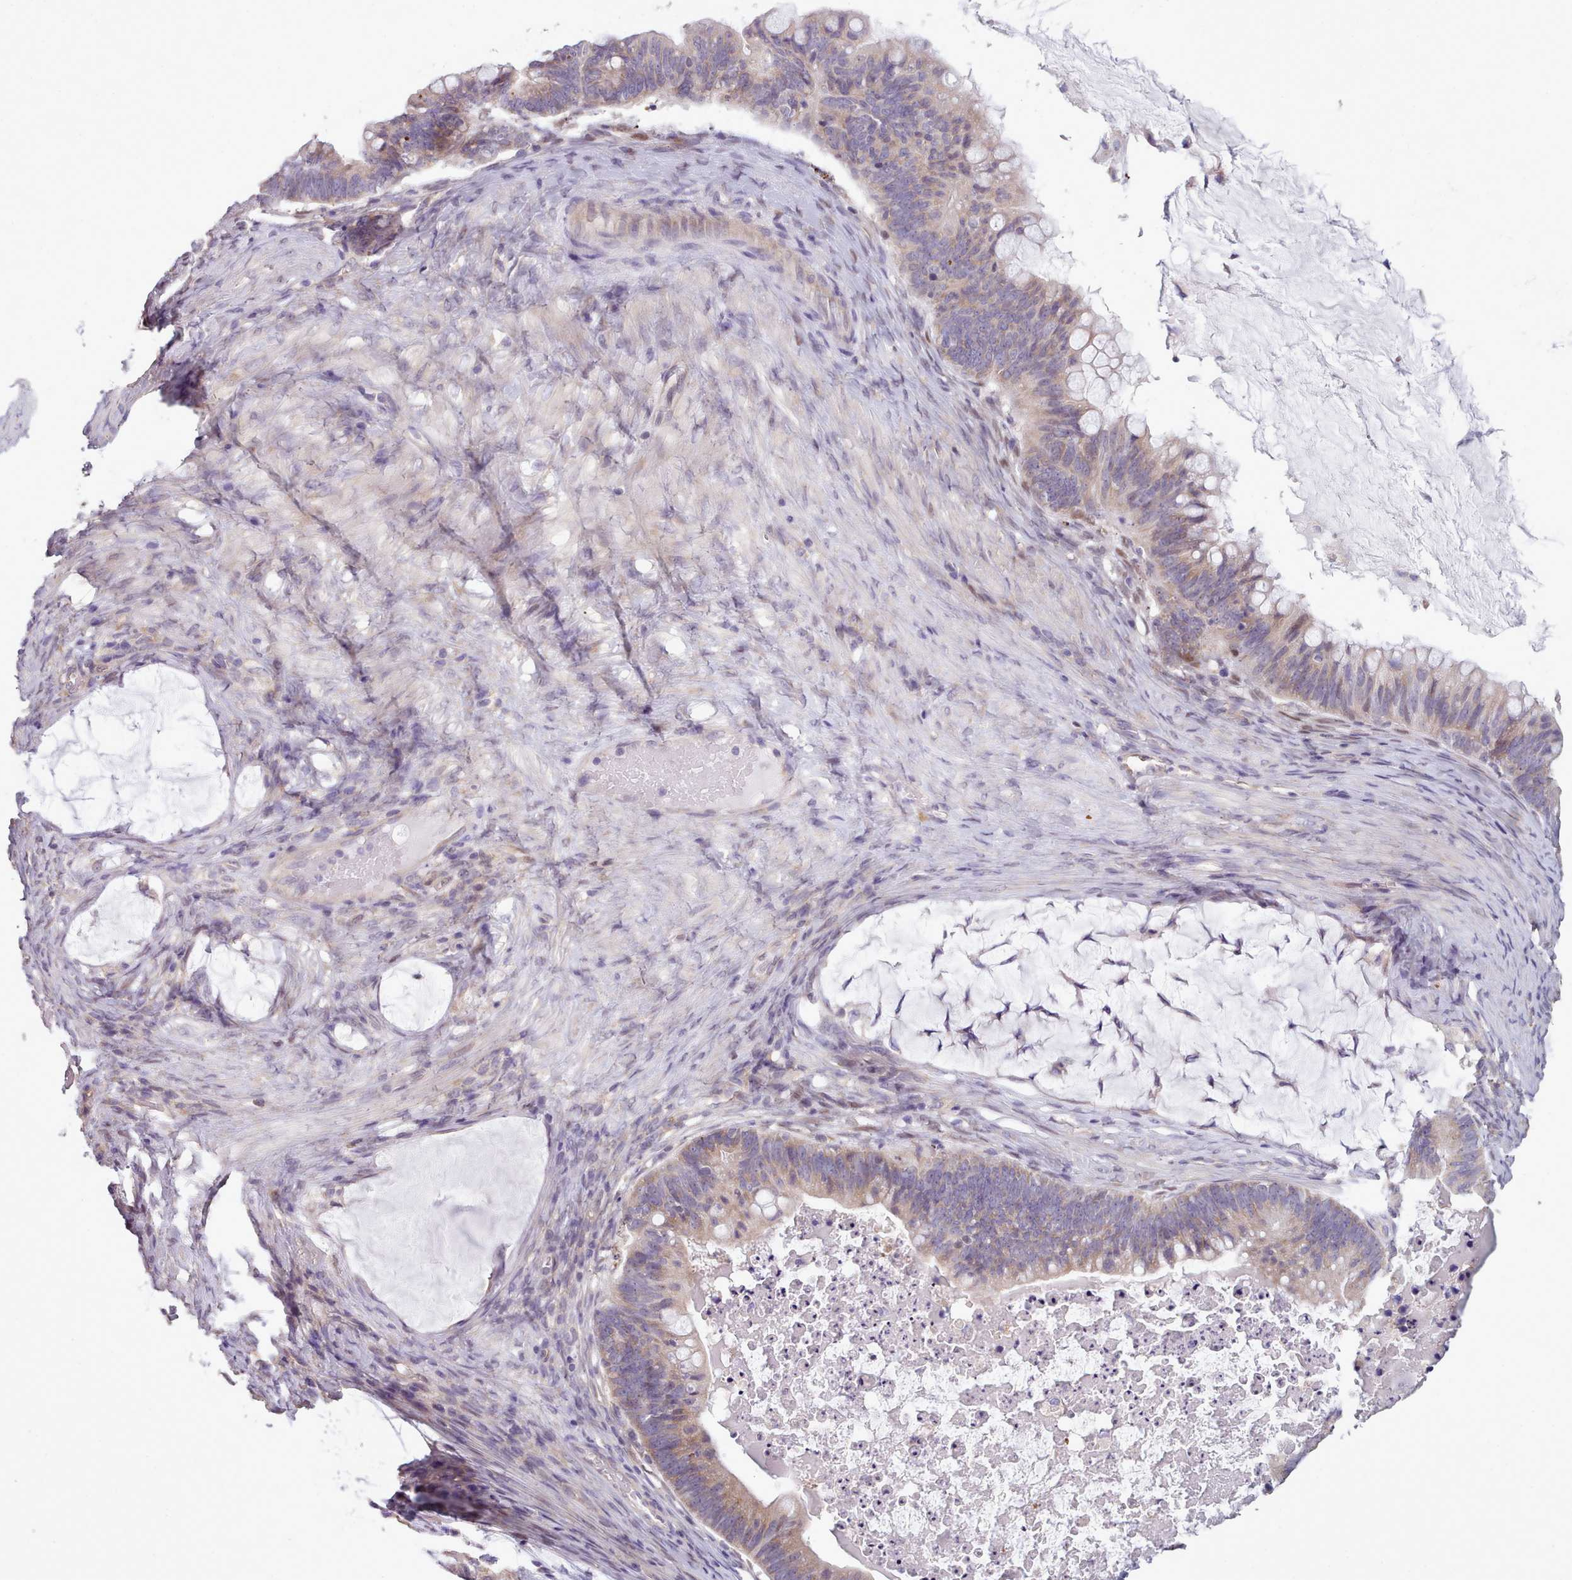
{"staining": {"intensity": "weak", "quantity": "25%-75%", "location": "cytoplasmic/membranous"}, "tissue": "ovarian cancer", "cell_type": "Tumor cells", "image_type": "cancer", "snomed": [{"axis": "morphology", "description": "Cystadenocarcinoma, mucinous, NOS"}, {"axis": "topography", "description": "Ovary"}], "caption": "Immunohistochemistry histopathology image of ovarian mucinous cystadenocarcinoma stained for a protein (brown), which reveals low levels of weak cytoplasmic/membranous staining in approximately 25%-75% of tumor cells.", "gene": "DPF1", "patient": {"sex": "female", "age": 61}}